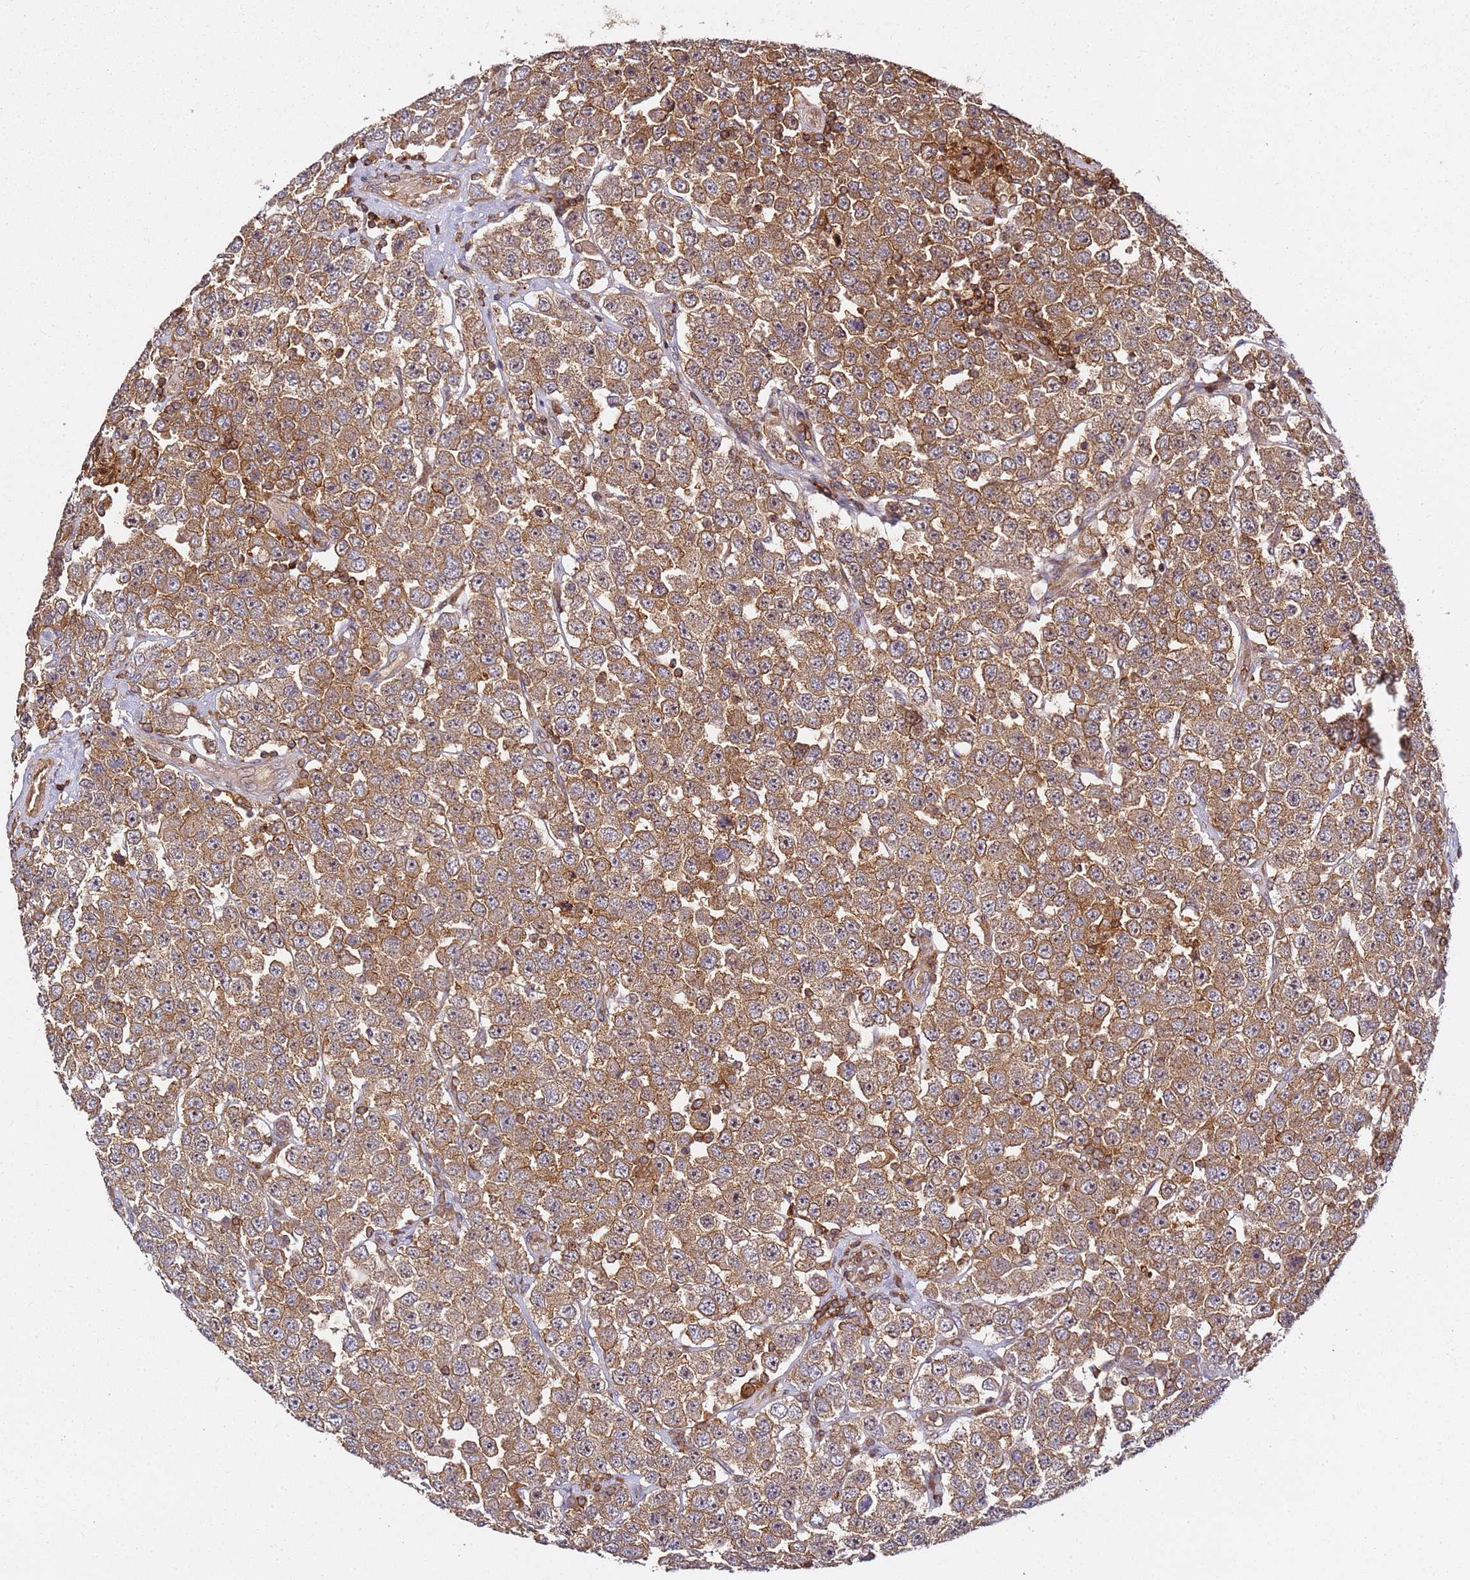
{"staining": {"intensity": "moderate", "quantity": ">75%", "location": "cytoplasmic/membranous,nuclear"}, "tissue": "testis cancer", "cell_type": "Tumor cells", "image_type": "cancer", "snomed": [{"axis": "morphology", "description": "Seminoma, NOS"}, {"axis": "topography", "description": "Testis"}], "caption": "Approximately >75% of tumor cells in human testis seminoma demonstrate moderate cytoplasmic/membranous and nuclear protein positivity as visualized by brown immunohistochemical staining.", "gene": "PRMT7", "patient": {"sex": "male", "age": 28}}